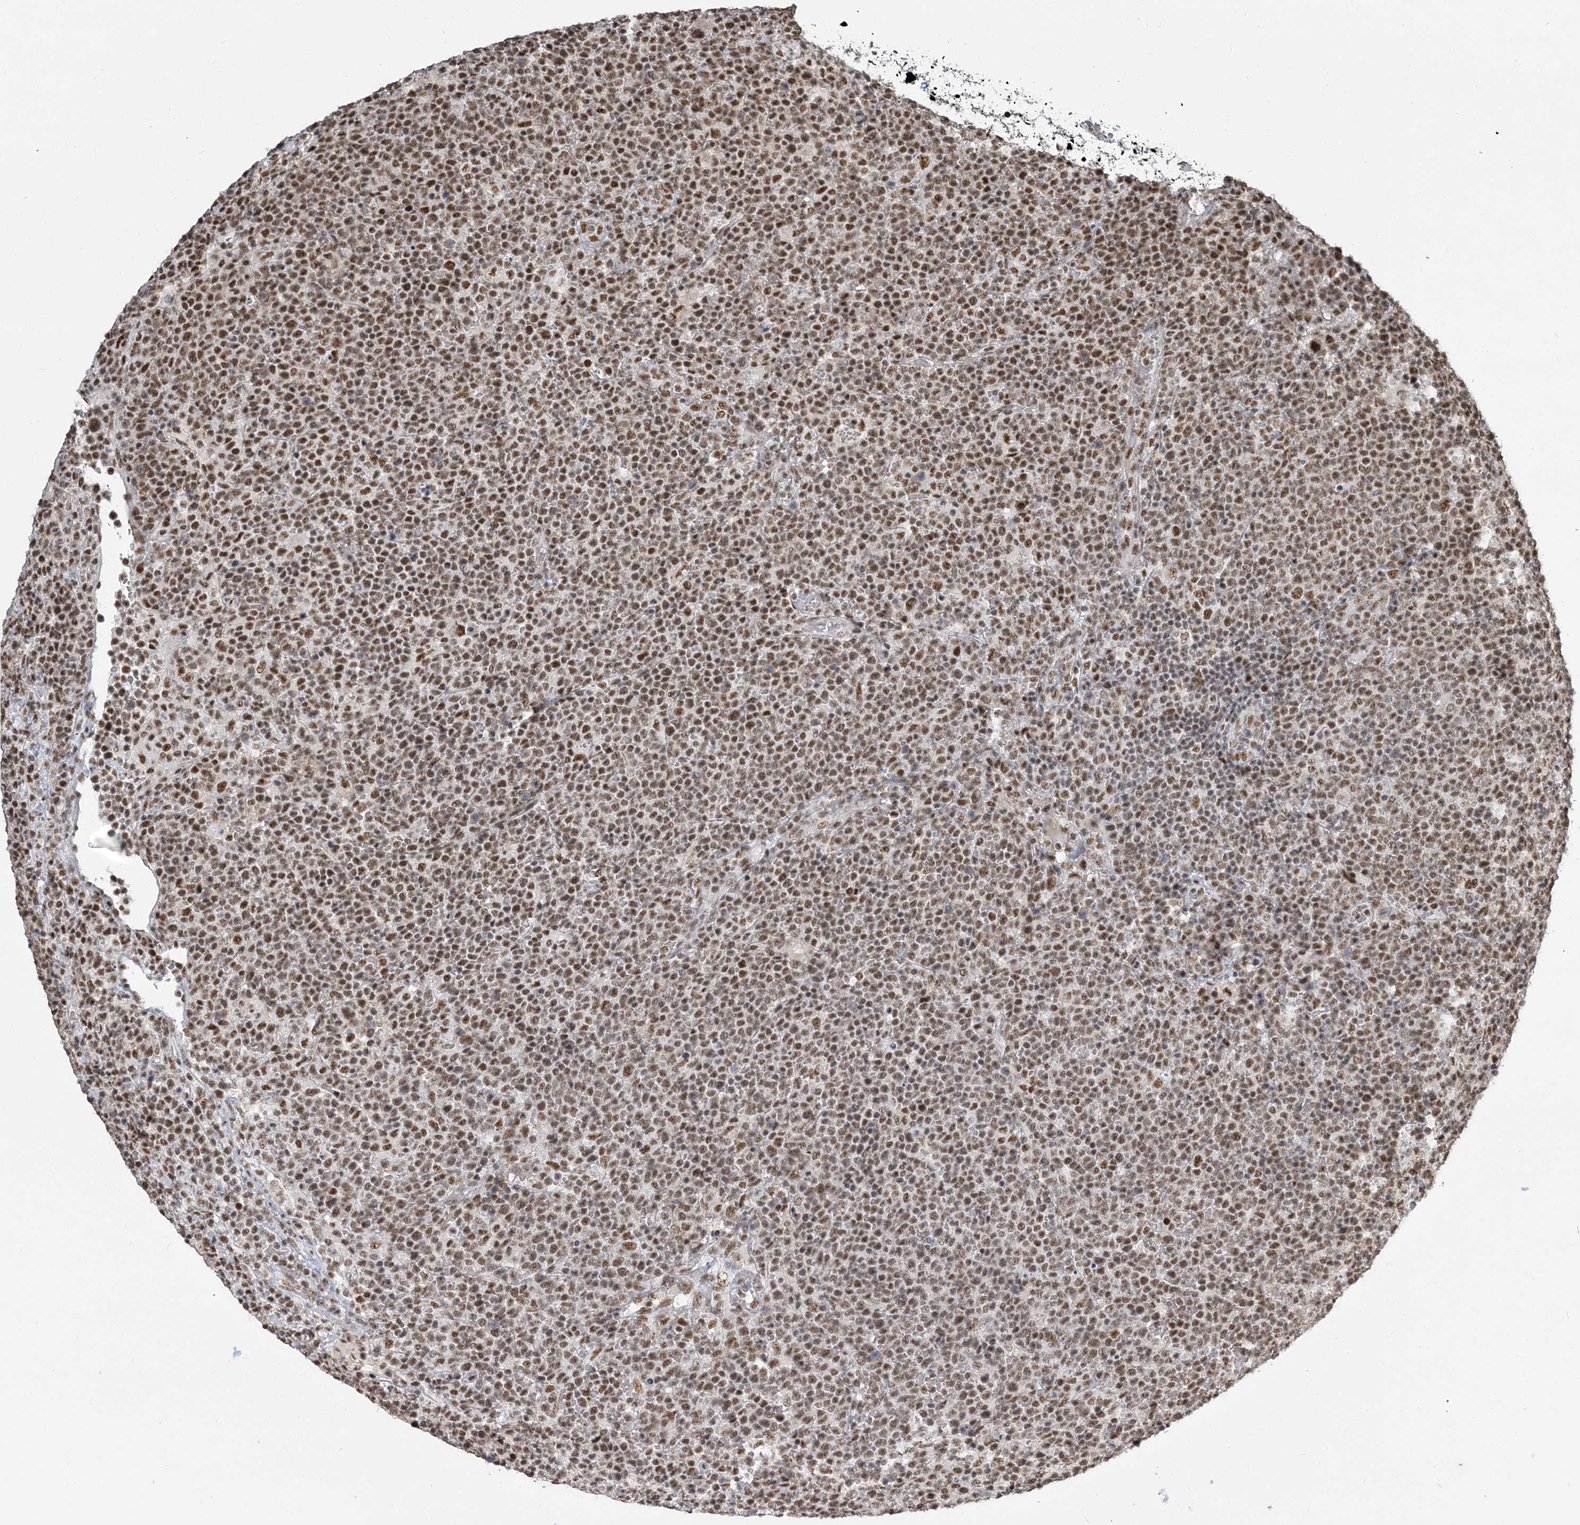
{"staining": {"intensity": "moderate", "quantity": ">75%", "location": "nuclear"}, "tissue": "lymphoma", "cell_type": "Tumor cells", "image_type": "cancer", "snomed": [{"axis": "morphology", "description": "Malignant lymphoma, non-Hodgkin's type, High grade"}, {"axis": "topography", "description": "Lymph node"}], "caption": "Immunohistochemistry of human lymphoma demonstrates medium levels of moderate nuclear staining in approximately >75% of tumor cells.", "gene": "PLRG1", "patient": {"sex": "male", "age": 61}}